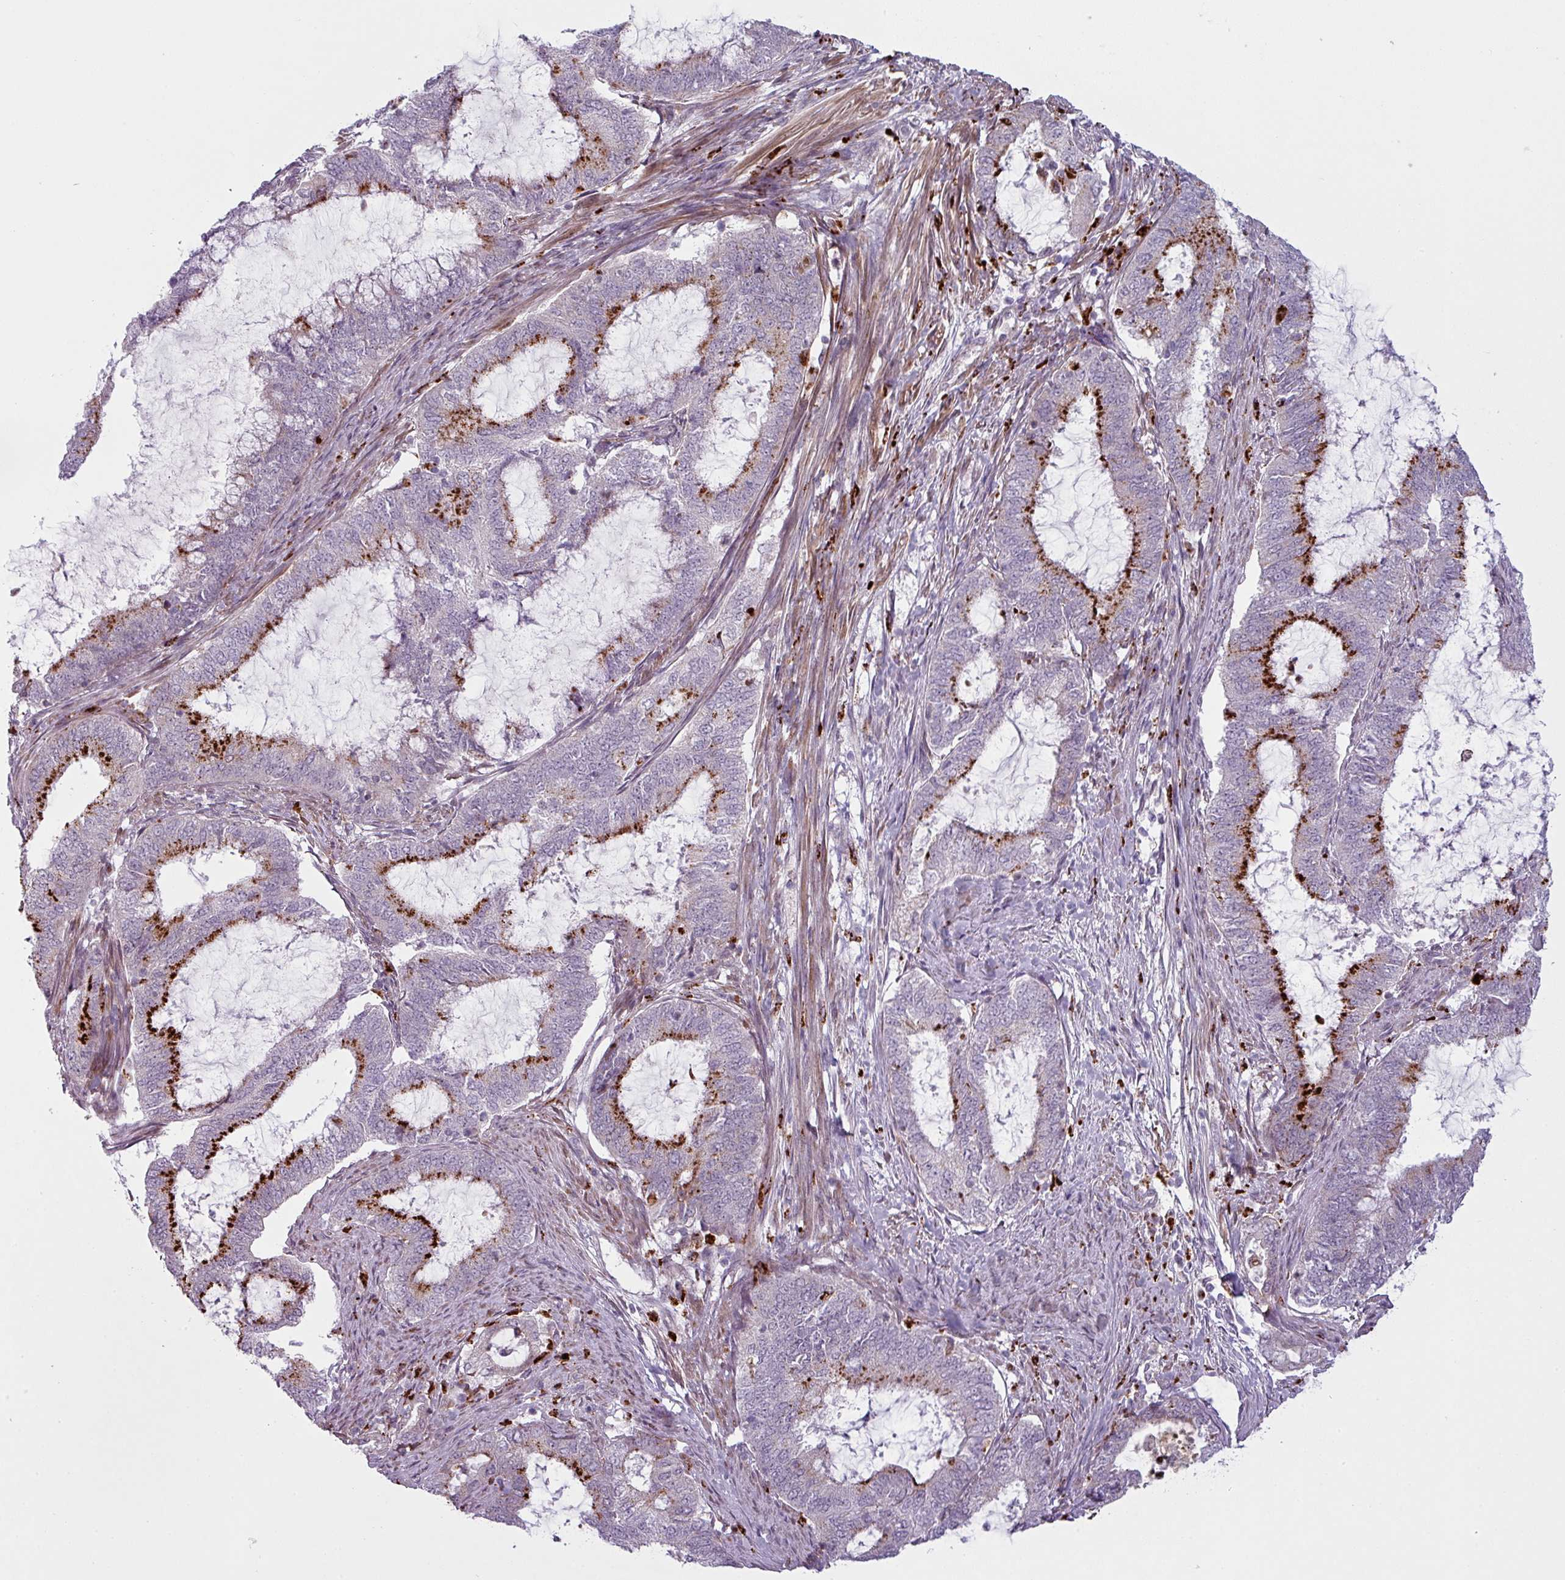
{"staining": {"intensity": "strong", "quantity": "25%-75%", "location": "cytoplasmic/membranous"}, "tissue": "endometrial cancer", "cell_type": "Tumor cells", "image_type": "cancer", "snomed": [{"axis": "morphology", "description": "Adenocarcinoma, NOS"}, {"axis": "topography", "description": "Endometrium"}], "caption": "An image of human adenocarcinoma (endometrial) stained for a protein displays strong cytoplasmic/membranous brown staining in tumor cells.", "gene": "MAP7D2", "patient": {"sex": "female", "age": 51}}